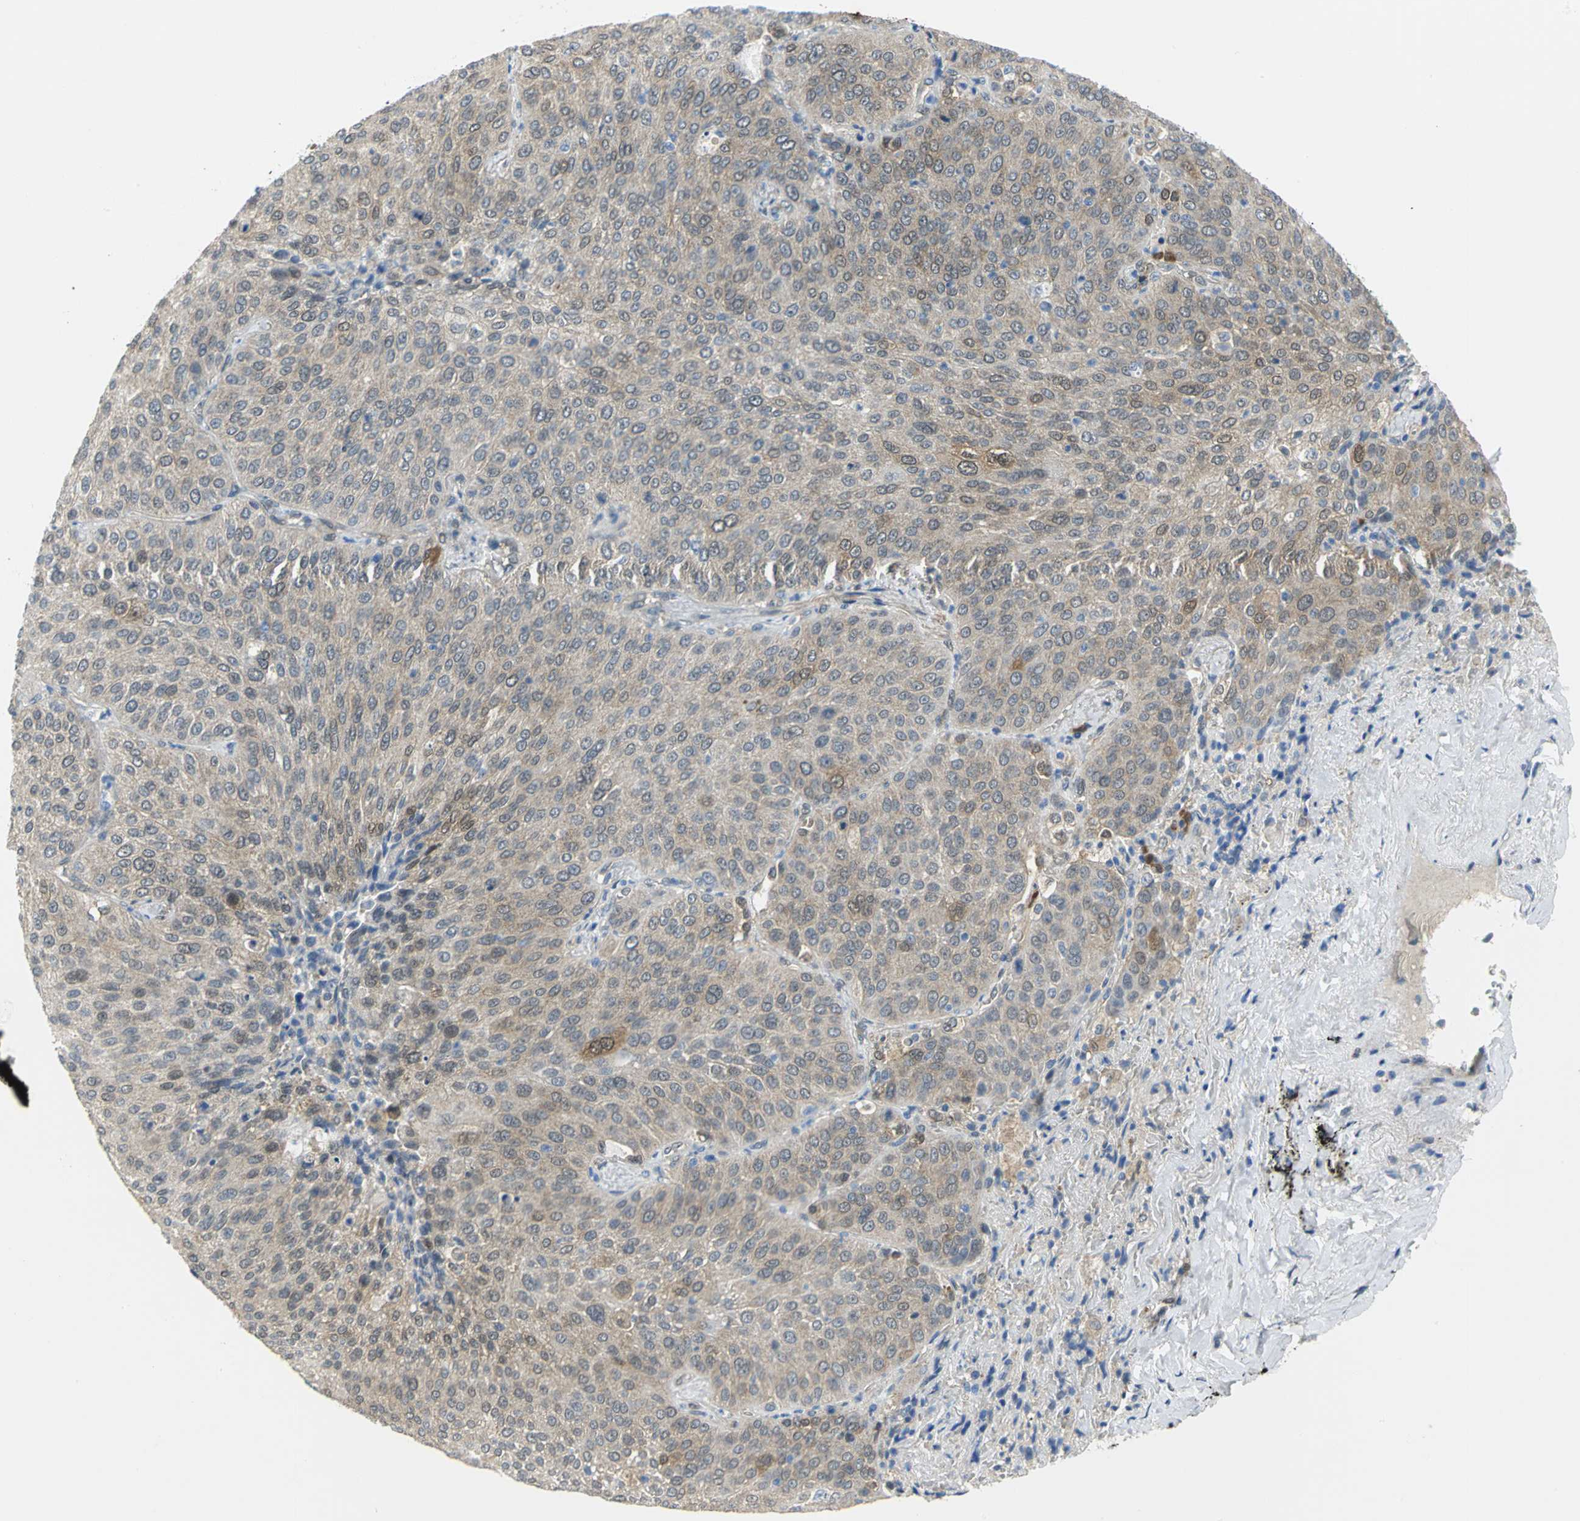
{"staining": {"intensity": "weak", "quantity": "25%-75%", "location": "cytoplasmic/membranous"}, "tissue": "lung cancer", "cell_type": "Tumor cells", "image_type": "cancer", "snomed": [{"axis": "morphology", "description": "Squamous cell carcinoma, NOS"}, {"axis": "topography", "description": "Lung"}], "caption": "The image demonstrates a brown stain indicating the presence of a protein in the cytoplasmic/membranous of tumor cells in lung cancer.", "gene": "PGM3", "patient": {"sex": "male", "age": 54}}